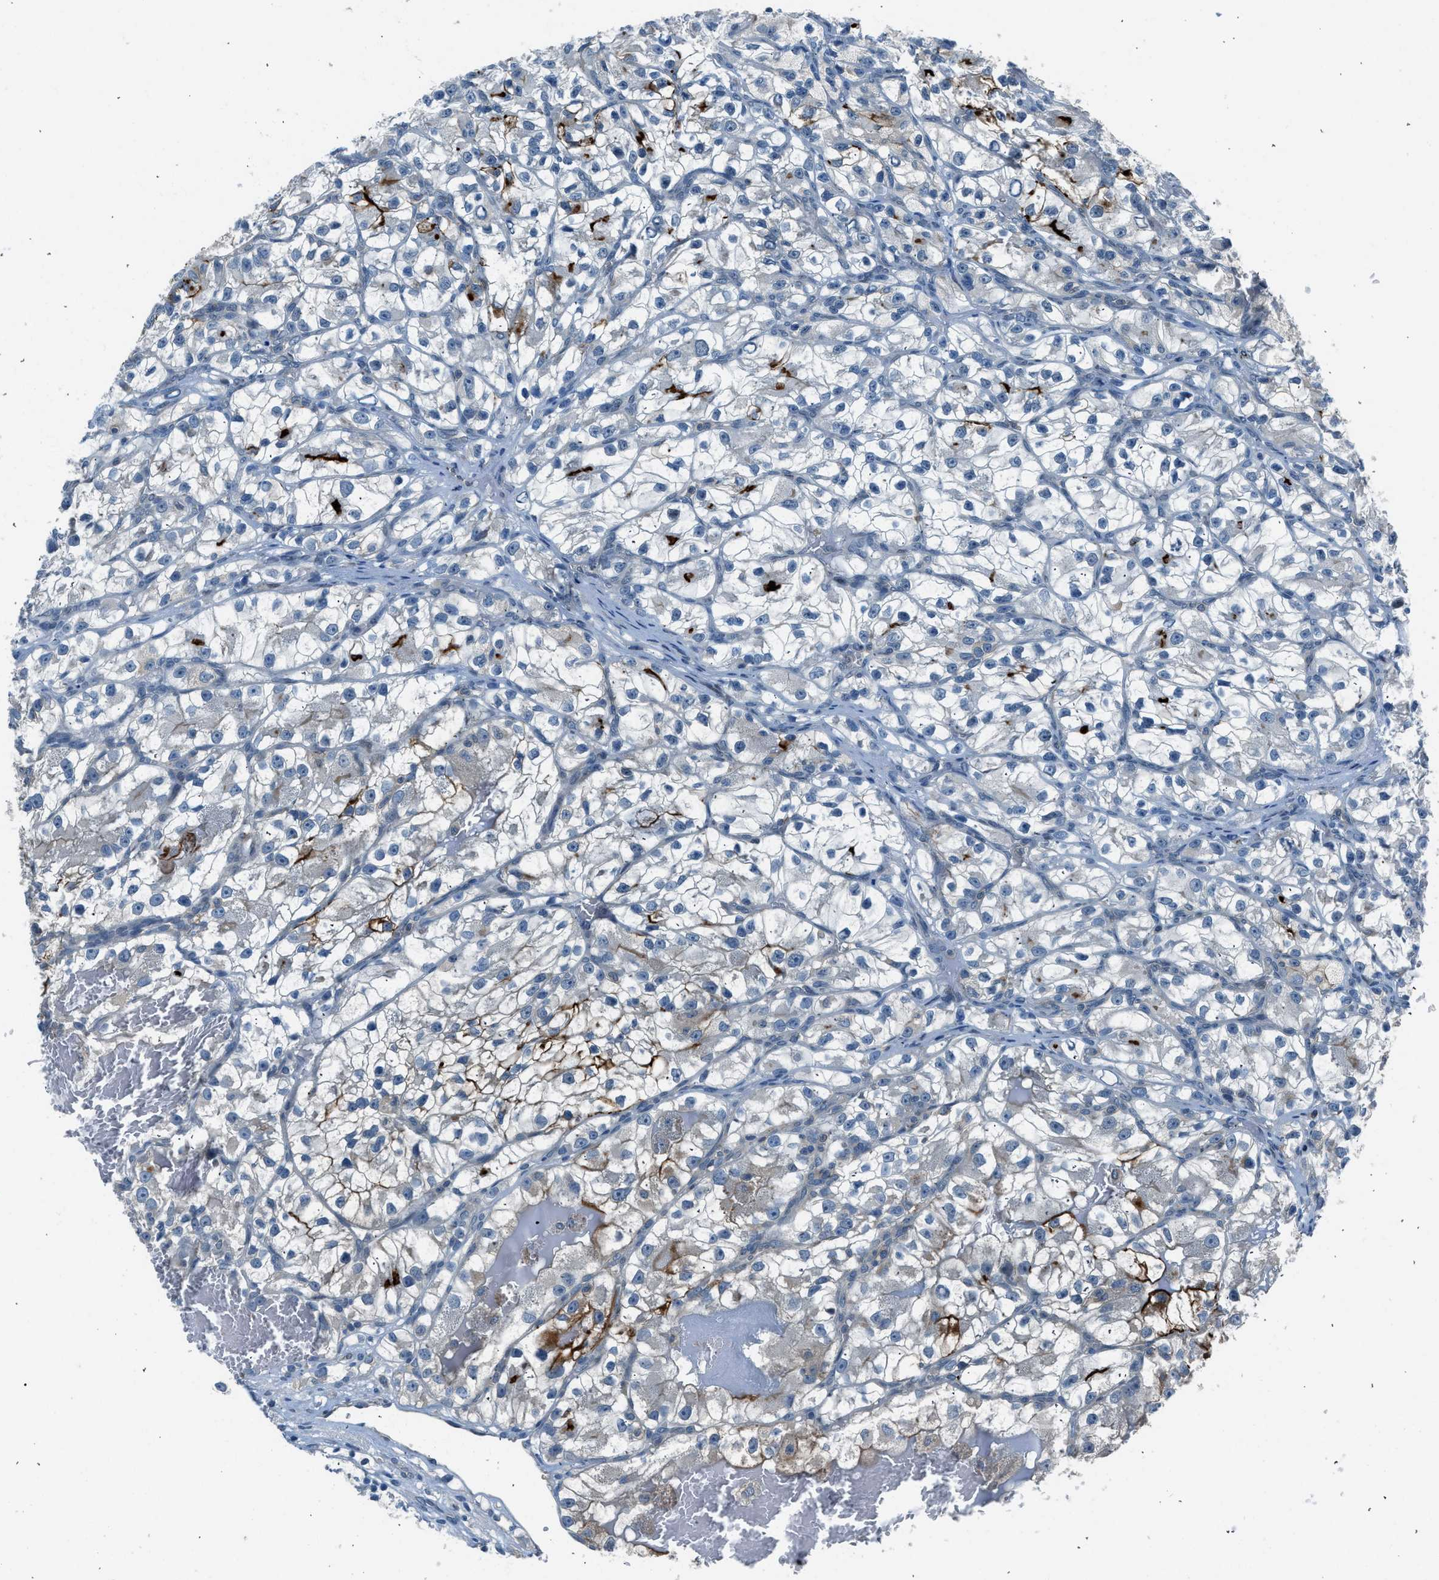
{"staining": {"intensity": "strong", "quantity": "<25%", "location": "cytoplasmic/membranous"}, "tissue": "renal cancer", "cell_type": "Tumor cells", "image_type": "cancer", "snomed": [{"axis": "morphology", "description": "Adenocarcinoma, NOS"}, {"axis": "topography", "description": "Kidney"}], "caption": "IHC histopathology image of neoplastic tissue: human renal cancer (adenocarcinoma) stained using immunohistochemistry displays medium levels of strong protein expression localized specifically in the cytoplasmic/membranous of tumor cells, appearing as a cytoplasmic/membranous brown color.", "gene": "LMLN", "patient": {"sex": "female", "age": 57}}